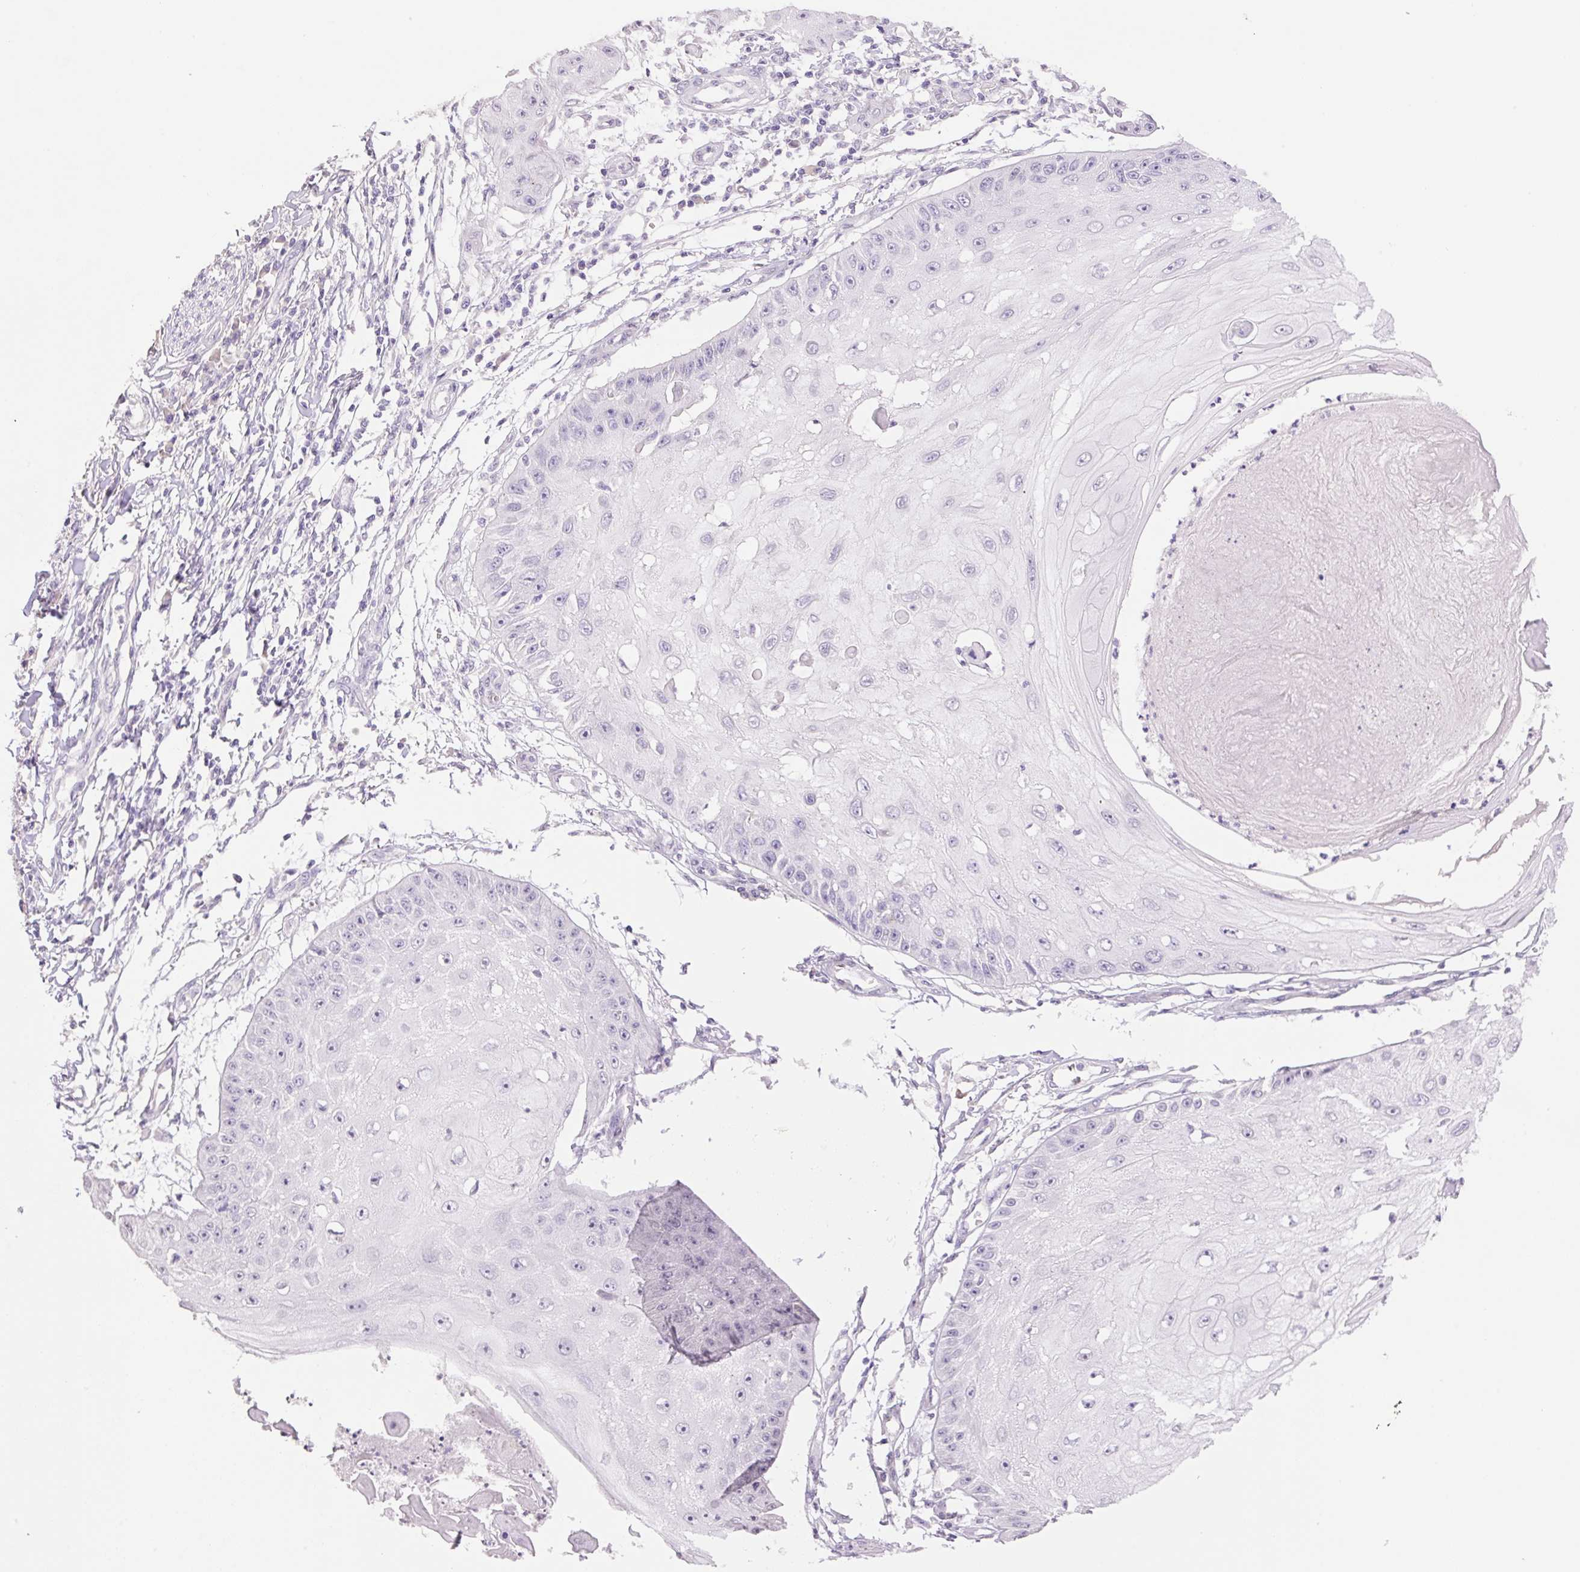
{"staining": {"intensity": "negative", "quantity": "none", "location": "none"}, "tissue": "skin cancer", "cell_type": "Tumor cells", "image_type": "cancer", "snomed": [{"axis": "morphology", "description": "Squamous cell carcinoma, NOS"}, {"axis": "topography", "description": "Skin"}], "caption": "Skin cancer (squamous cell carcinoma) was stained to show a protein in brown. There is no significant expression in tumor cells. (DAB IHC with hematoxylin counter stain).", "gene": "HCRTR2", "patient": {"sex": "male", "age": 70}}